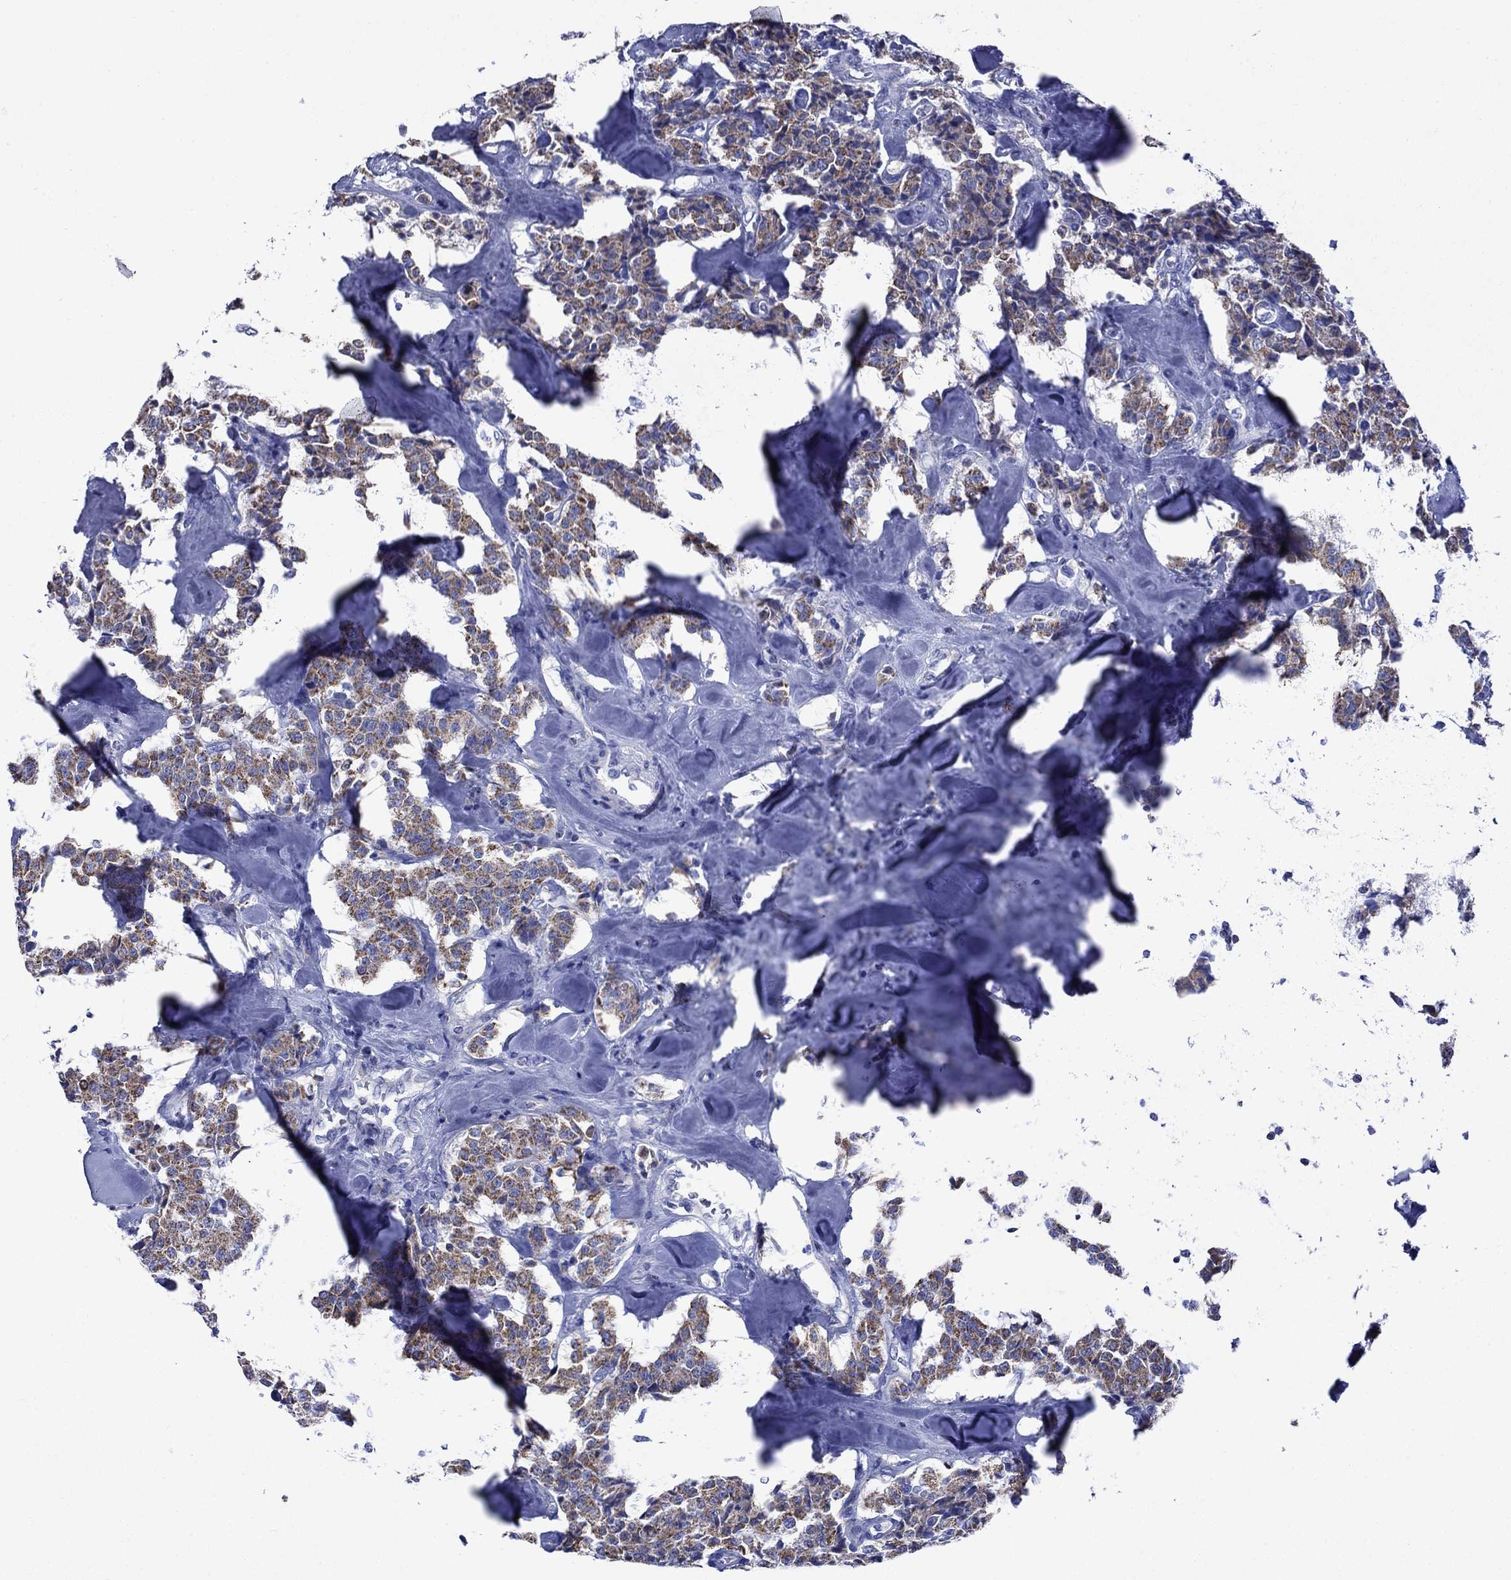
{"staining": {"intensity": "moderate", "quantity": ">75%", "location": "cytoplasmic/membranous"}, "tissue": "carcinoid", "cell_type": "Tumor cells", "image_type": "cancer", "snomed": [{"axis": "morphology", "description": "Carcinoid, malignant, NOS"}, {"axis": "topography", "description": "Pancreas"}], "caption": "Human malignant carcinoid stained with a protein marker reveals moderate staining in tumor cells.", "gene": "ACADSB", "patient": {"sex": "male", "age": 41}}